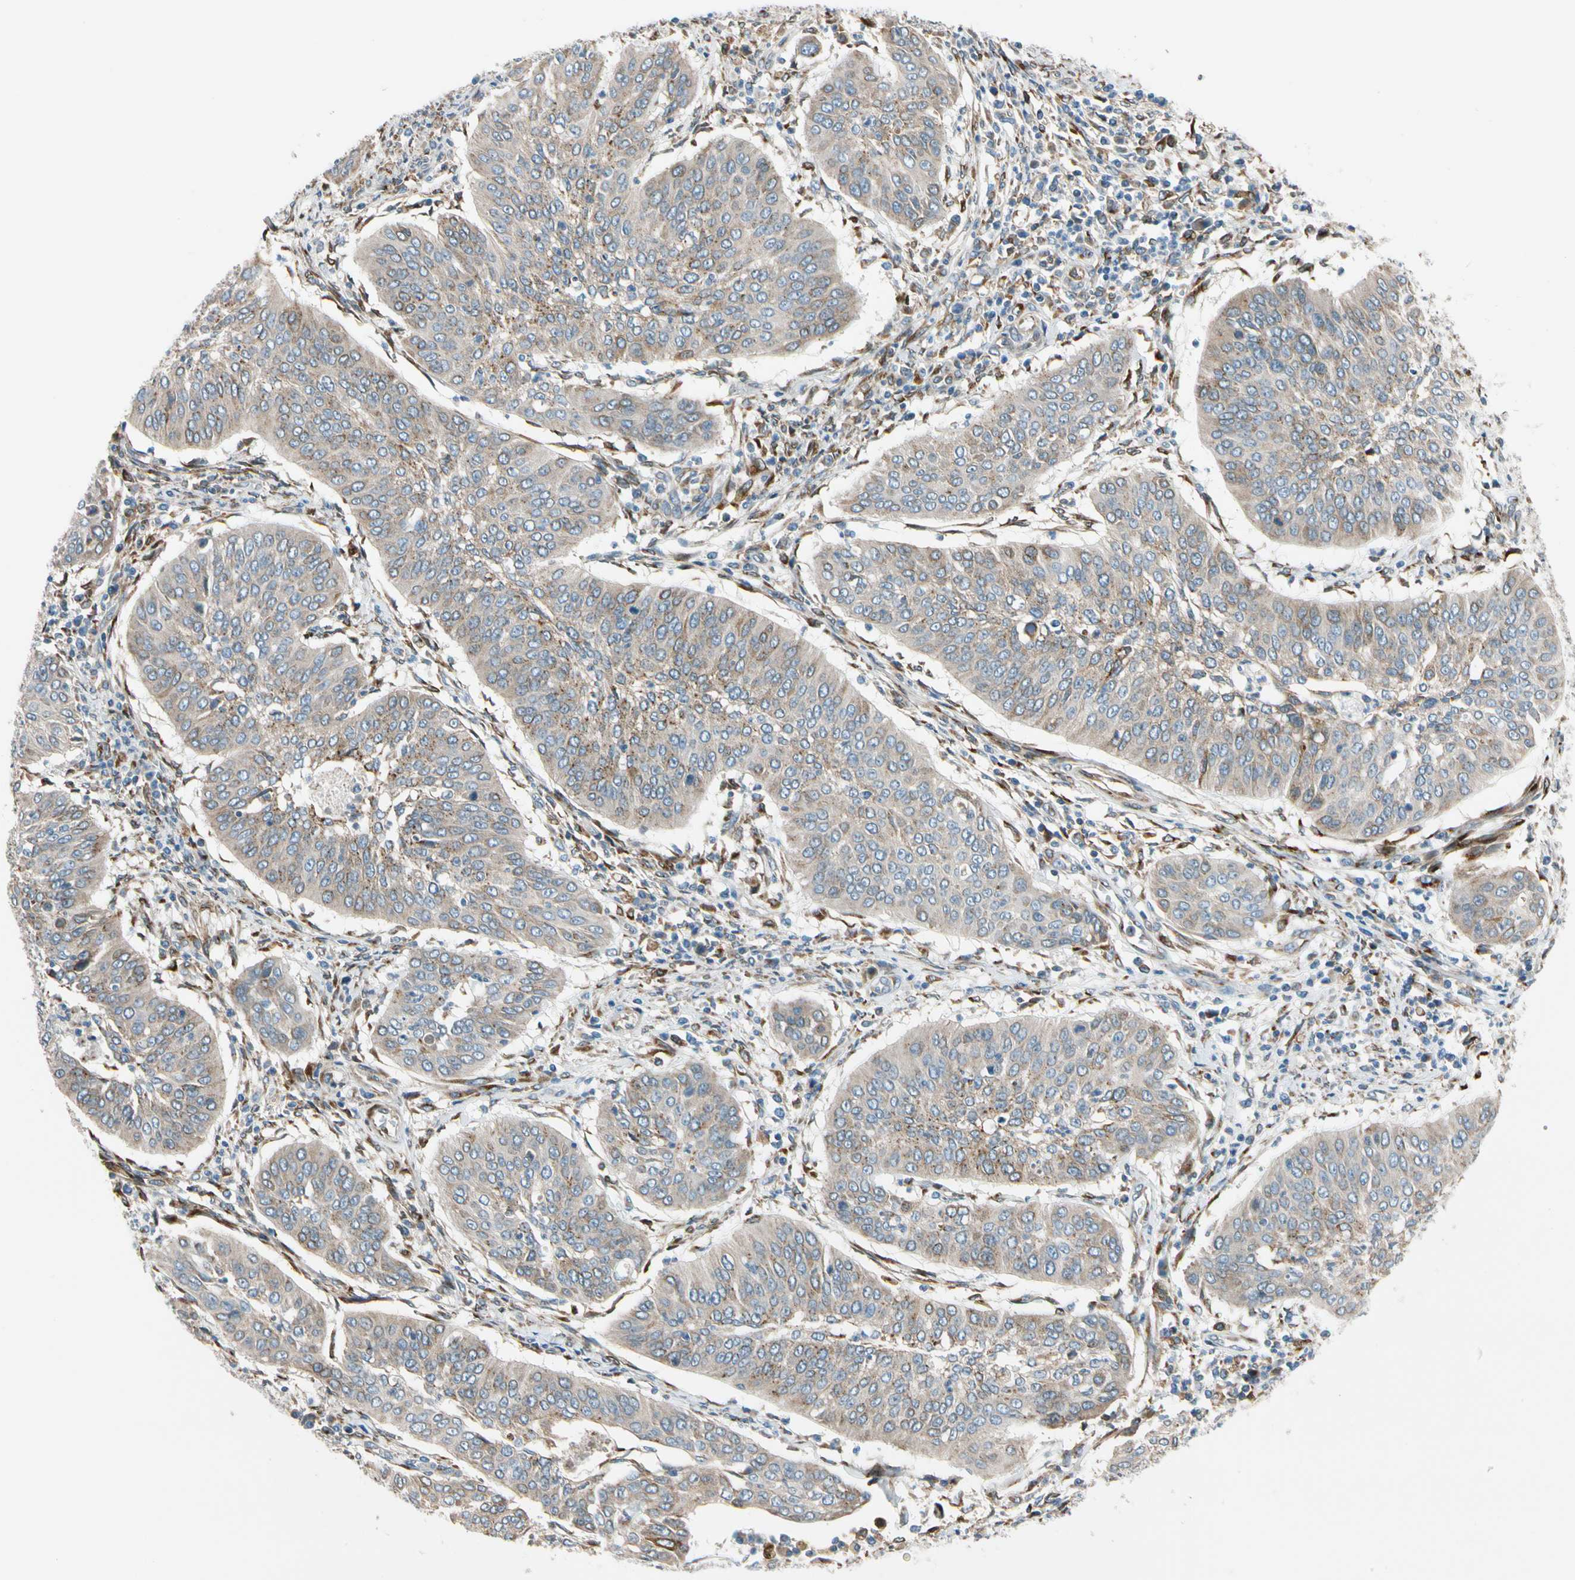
{"staining": {"intensity": "weak", "quantity": ">75%", "location": "cytoplasmic/membranous"}, "tissue": "cervical cancer", "cell_type": "Tumor cells", "image_type": "cancer", "snomed": [{"axis": "morphology", "description": "Normal tissue, NOS"}, {"axis": "morphology", "description": "Squamous cell carcinoma, NOS"}, {"axis": "topography", "description": "Cervix"}], "caption": "About >75% of tumor cells in human cervical cancer show weak cytoplasmic/membranous protein expression as visualized by brown immunohistochemical staining.", "gene": "NUCB1", "patient": {"sex": "female", "age": 39}}